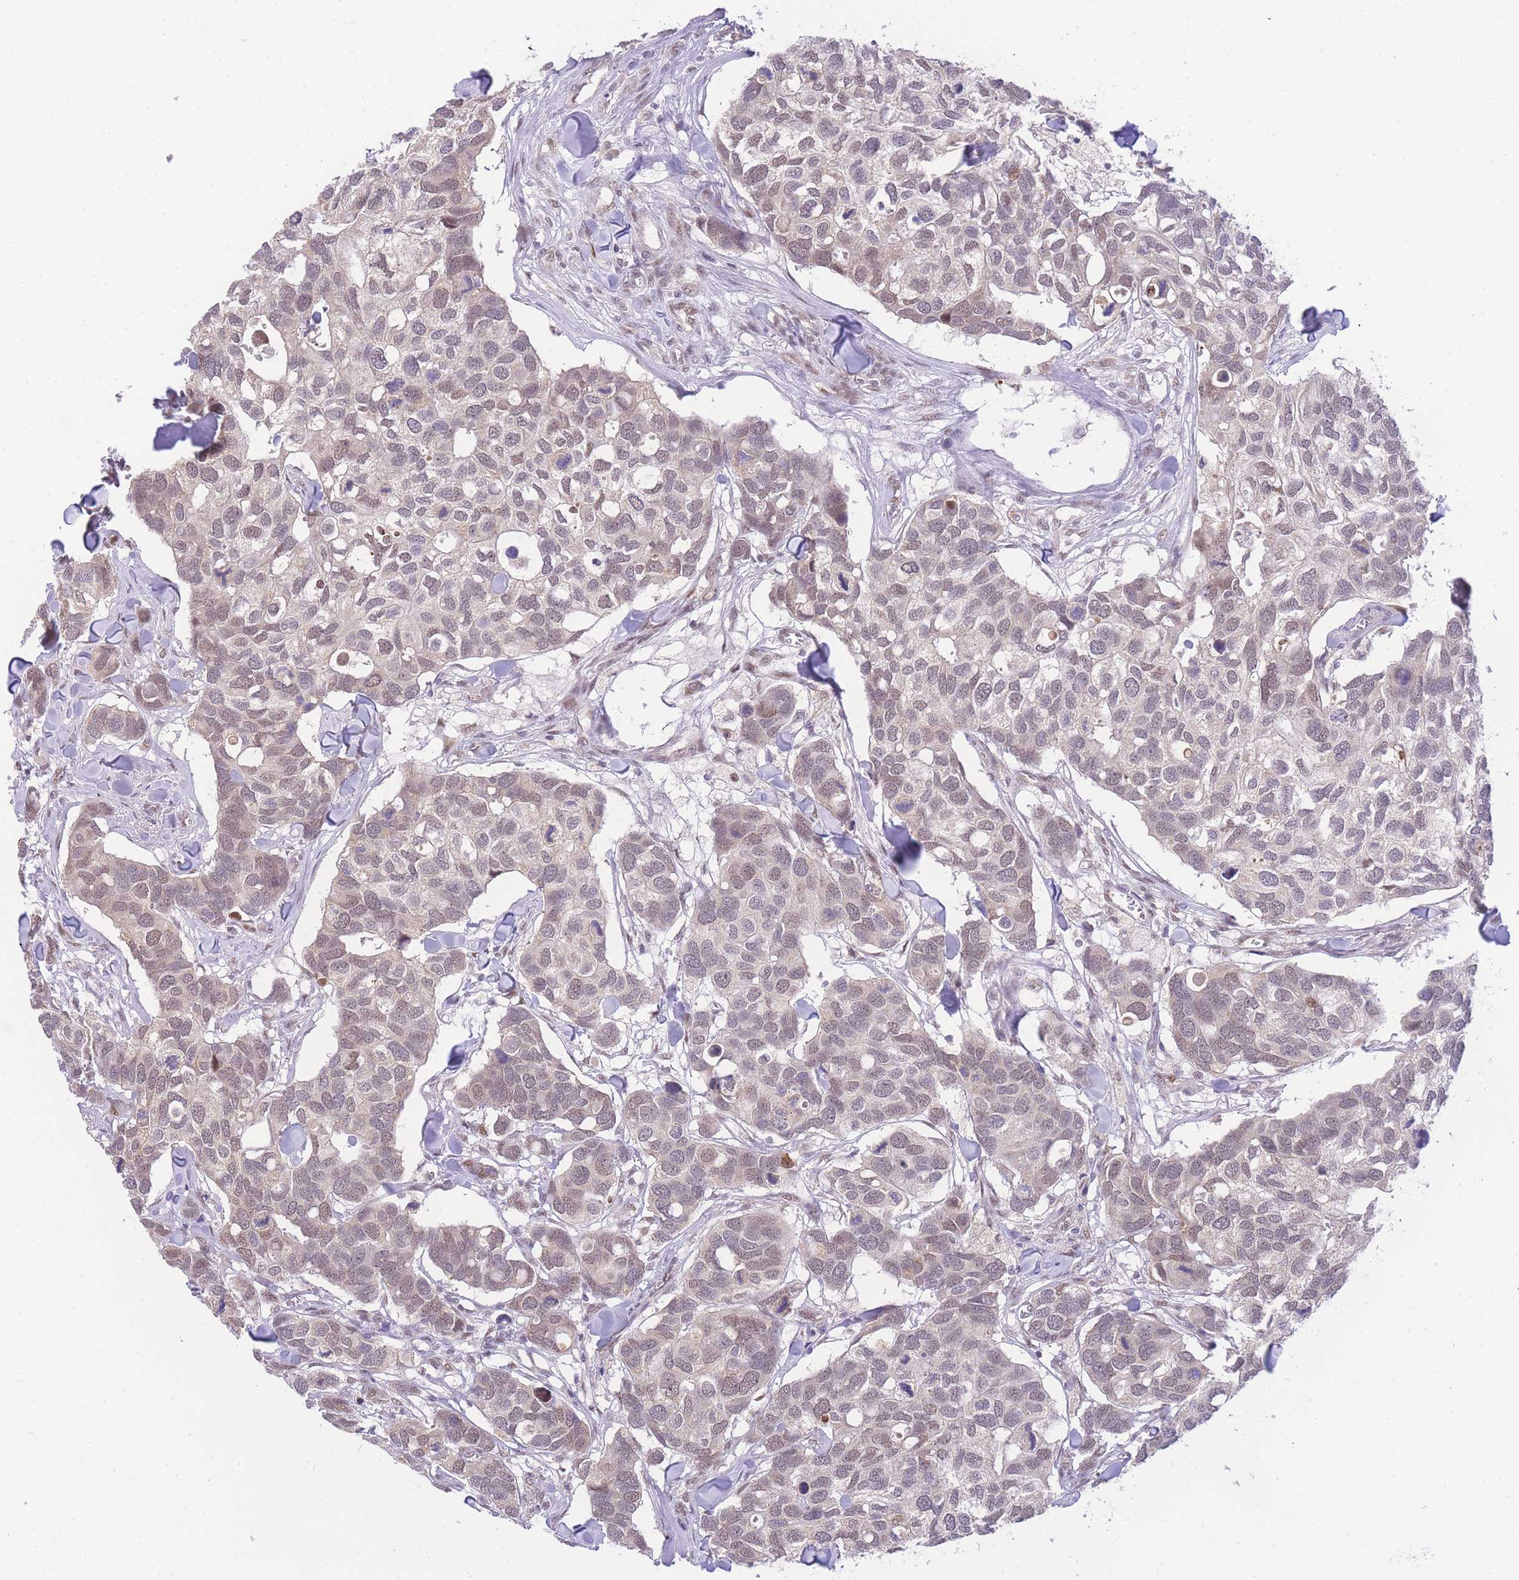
{"staining": {"intensity": "weak", "quantity": ">75%", "location": "cytoplasmic/membranous,nuclear"}, "tissue": "breast cancer", "cell_type": "Tumor cells", "image_type": "cancer", "snomed": [{"axis": "morphology", "description": "Duct carcinoma"}, {"axis": "topography", "description": "Breast"}], "caption": "DAB (3,3'-diaminobenzidine) immunohistochemical staining of human breast intraductal carcinoma displays weak cytoplasmic/membranous and nuclear protein staining in approximately >75% of tumor cells. The staining was performed using DAB (3,3'-diaminobenzidine) to visualize the protein expression in brown, while the nuclei were stained in blue with hematoxylin (Magnification: 20x).", "gene": "PUS10", "patient": {"sex": "female", "age": 83}}